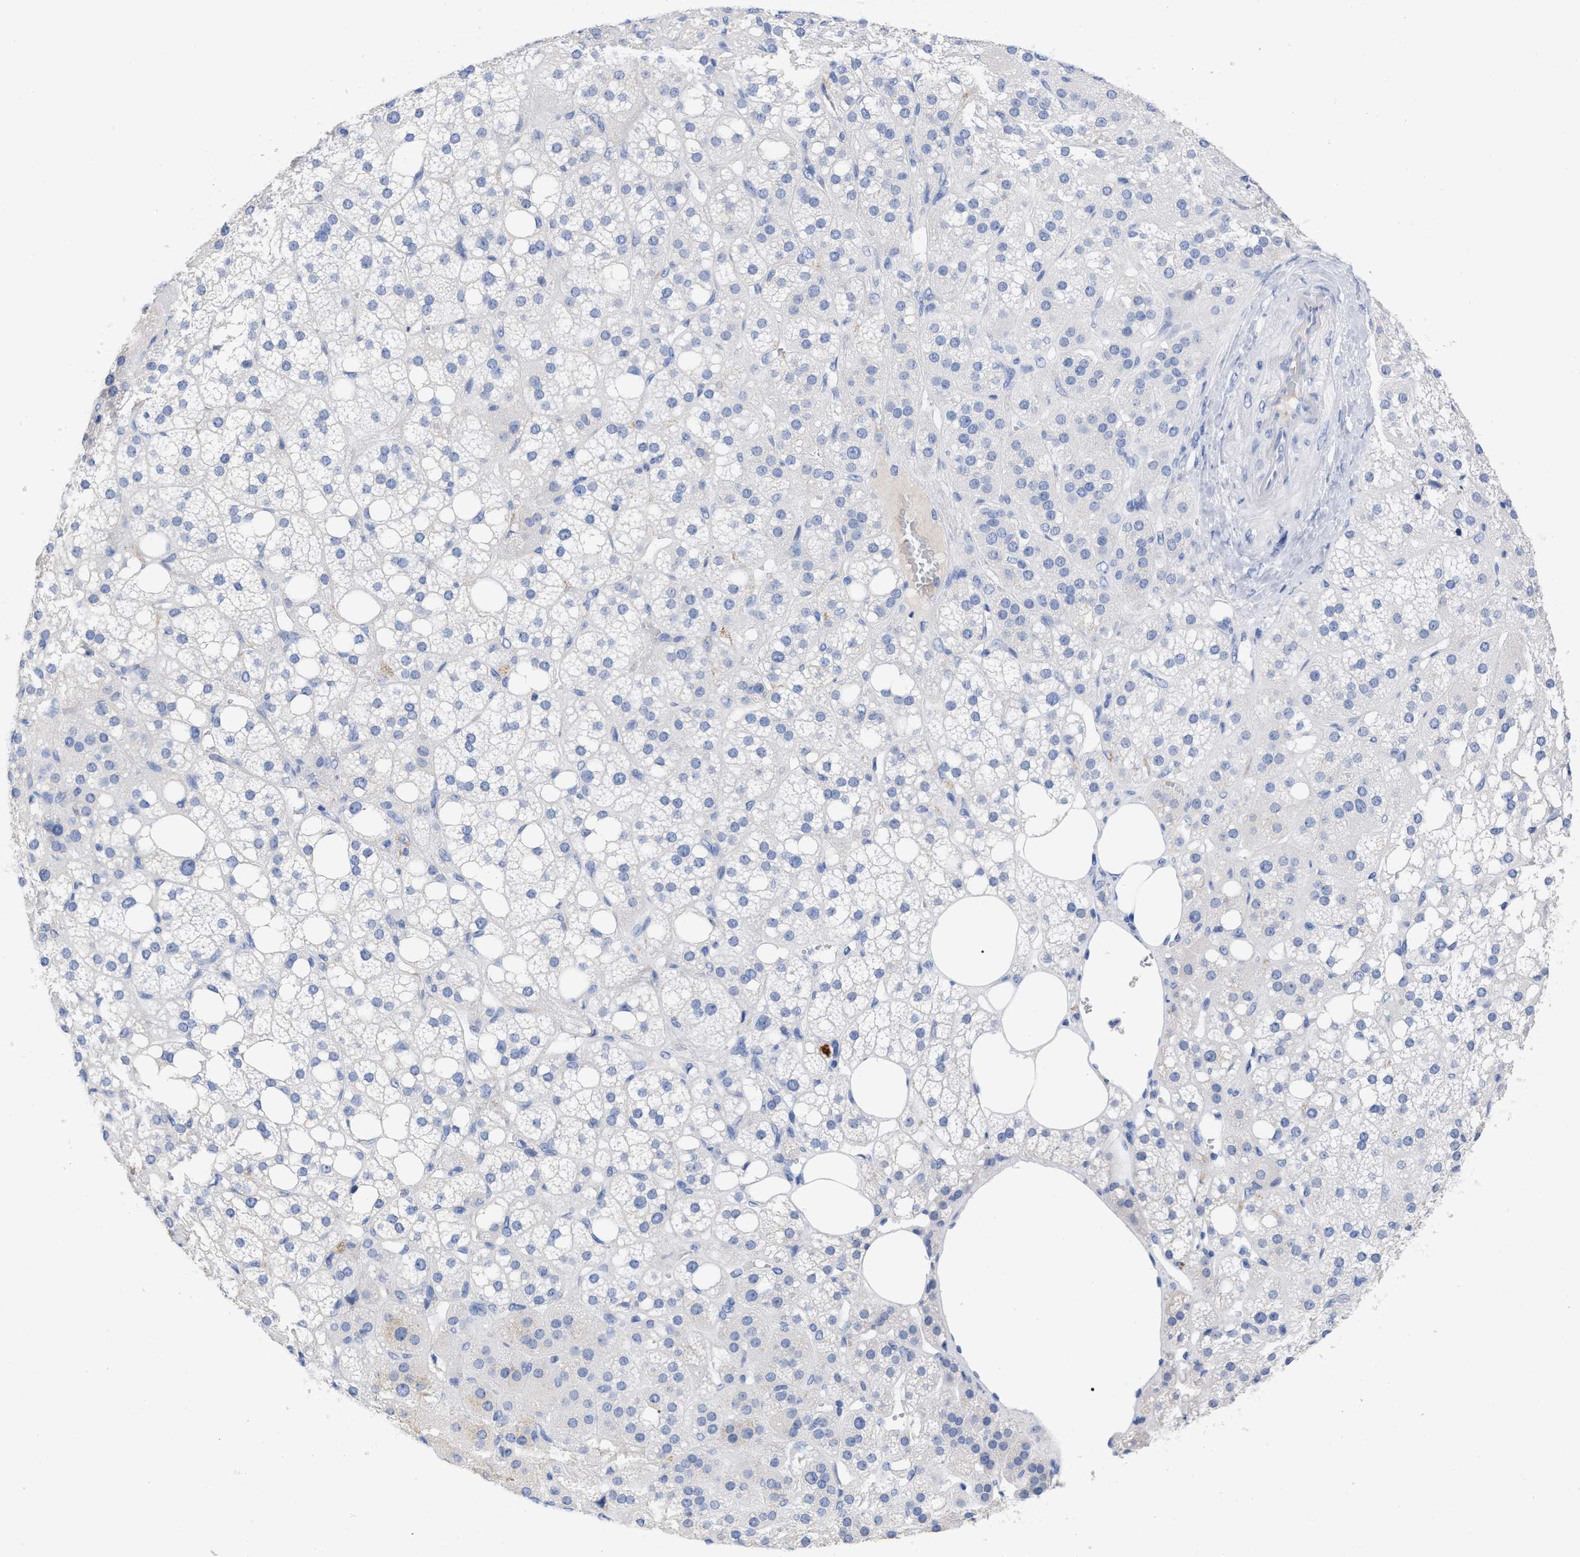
{"staining": {"intensity": "weak", "quantity": "<25%", "location": "cytoplasmic/membranous"}, "tissue": "adrenal gland", "cell_type": "Glandular cells", "image_type": "normal", "snomed": [{"axis": "morphology", "description": "Normal tissue, NOS"}, {"axis": "topography", "description": "Adrenal gland"}], "caption": "Adrenal gland stained for a protein using immunohistochemistry displays no expression glandular cells.", "gene": "HAPLN1", "patient": {"sex": "female", "age": 59}}